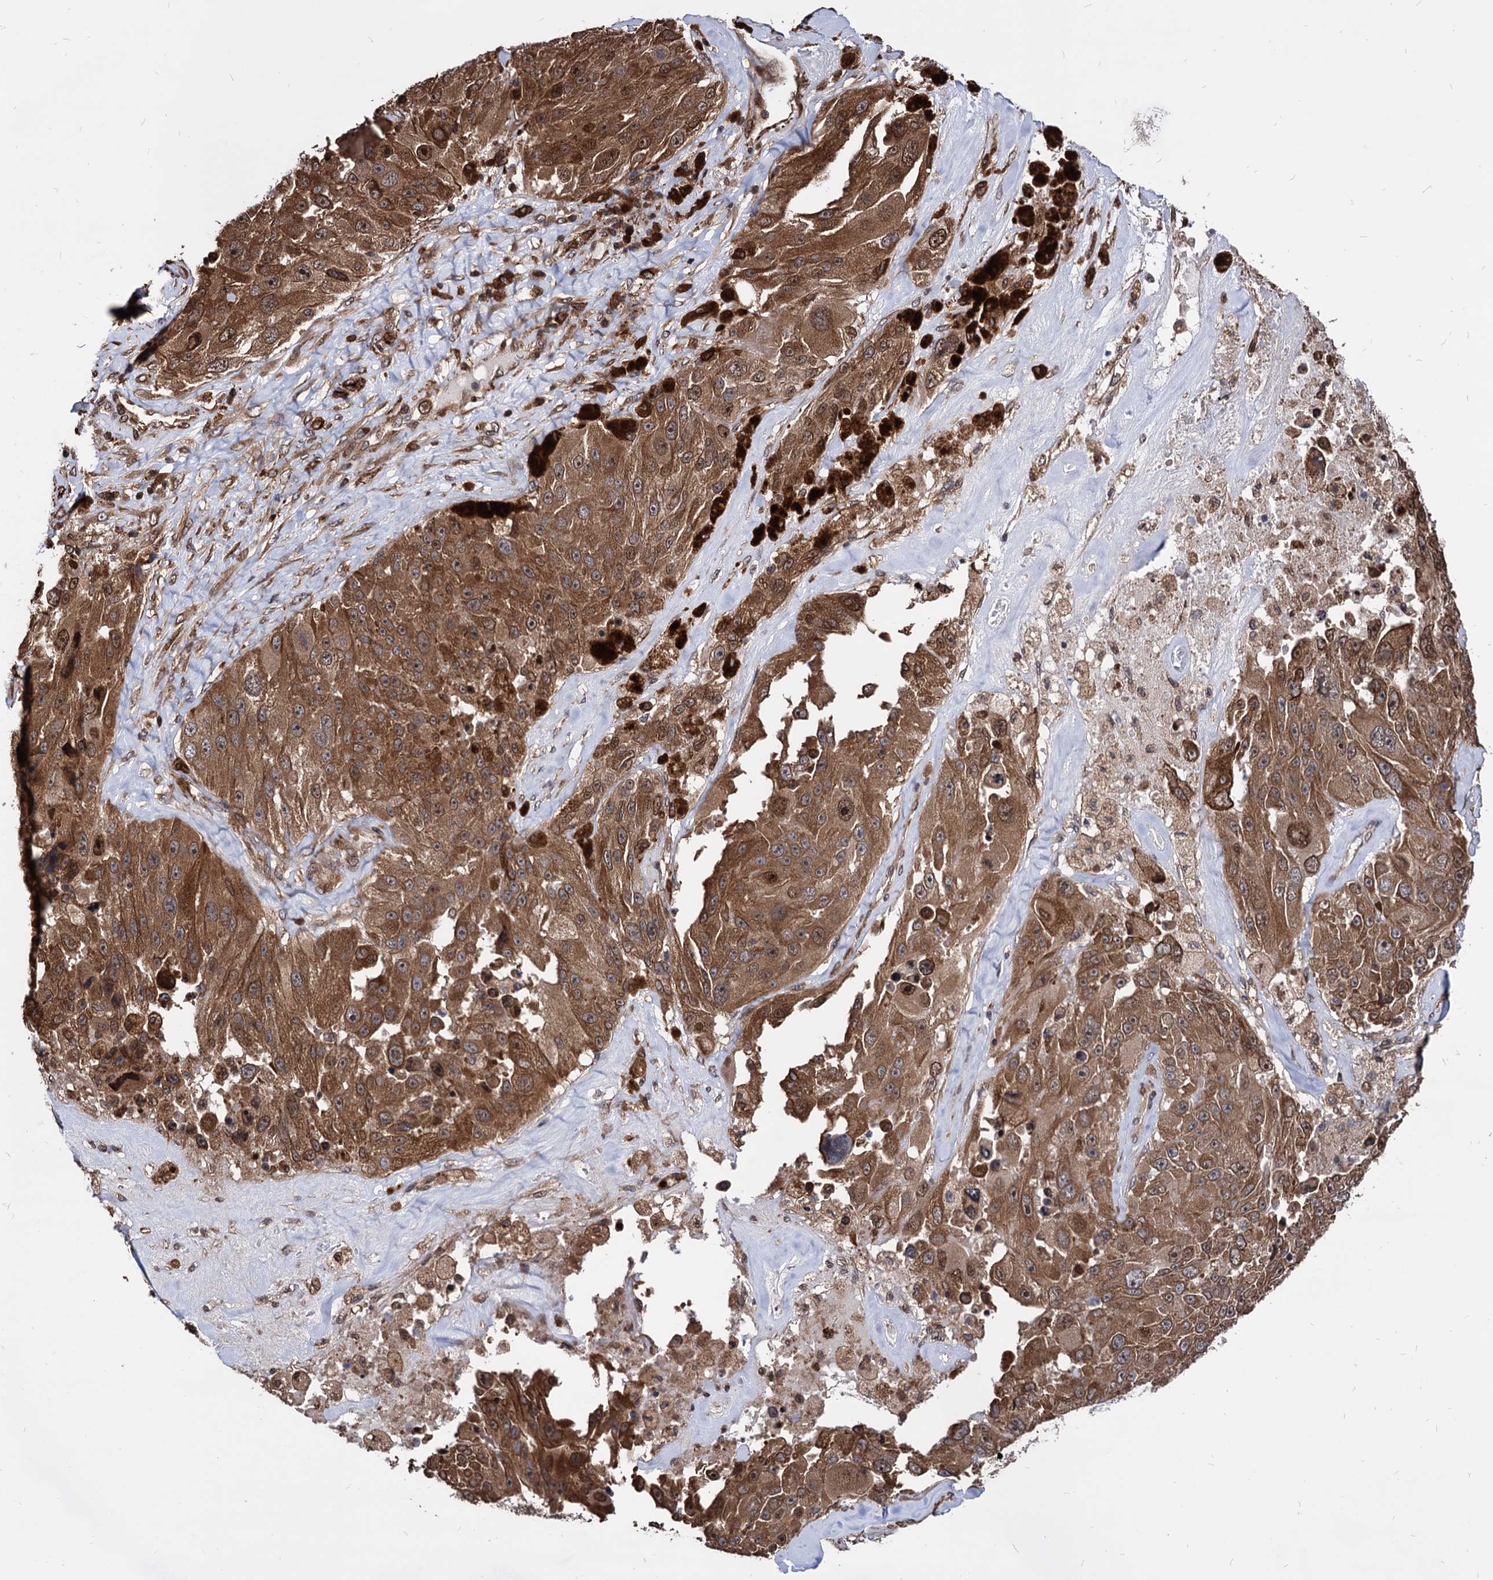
{"staining": {"intensity": "moderate", "quantity": ">75%", "location": "cytoplasmic/membranous"}, "tissue": "melanoma", "cell_type": "Tumor cells", "image_type": "cancer", "snomed": [{"axis": "morphology", "description": "Malignant melanoma, Metastatic site"}, {"axis": "topography", "description": "Lymph node"}], "caption": "Tumor cells reveal moderate cytoplasmic/membranous expression in approximately >75% of cells in melanoma.", "gene": "ANKRD12", "patient": {"sex": "male", "age": 62}}